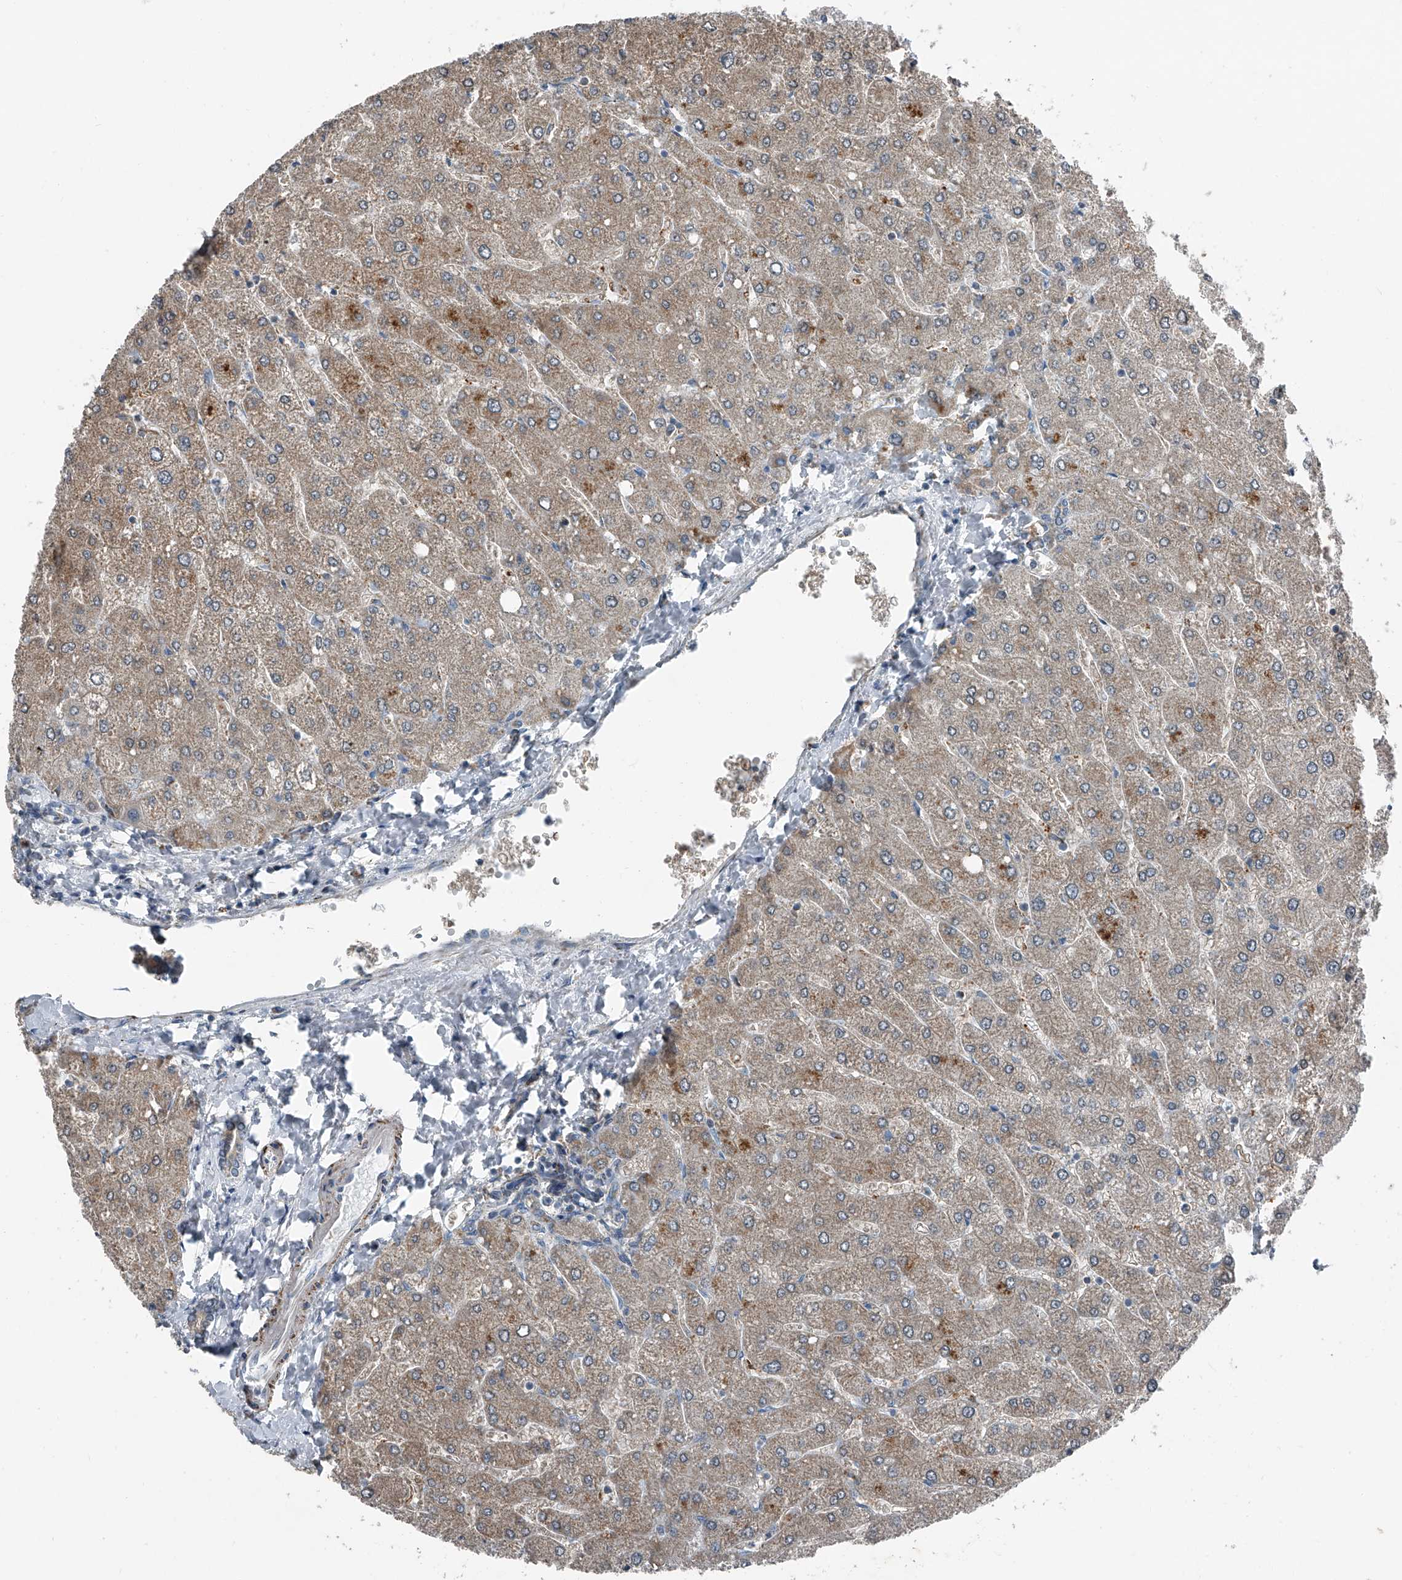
{"staining": {"intensity": "weak", "quantity": ">75%", "location": "cytoplasmic/membranous"}, "tissue": "liver", "cell_type": "Cholangiocytes", "image_type": "normal", "snomed": [{"axis": "morphology", "description": "Normal tissue, NOS"}, {"axis": "topography", "description": "Liver"}], "caption": "Unremarkable liver displays weak cytoplasmic/membranous expression in approximately >75% of cholangiocytes, visualized by immunohistochemistry.", "gene": "CHRNA7", "patient": {"sex": "male", "age": 55}}